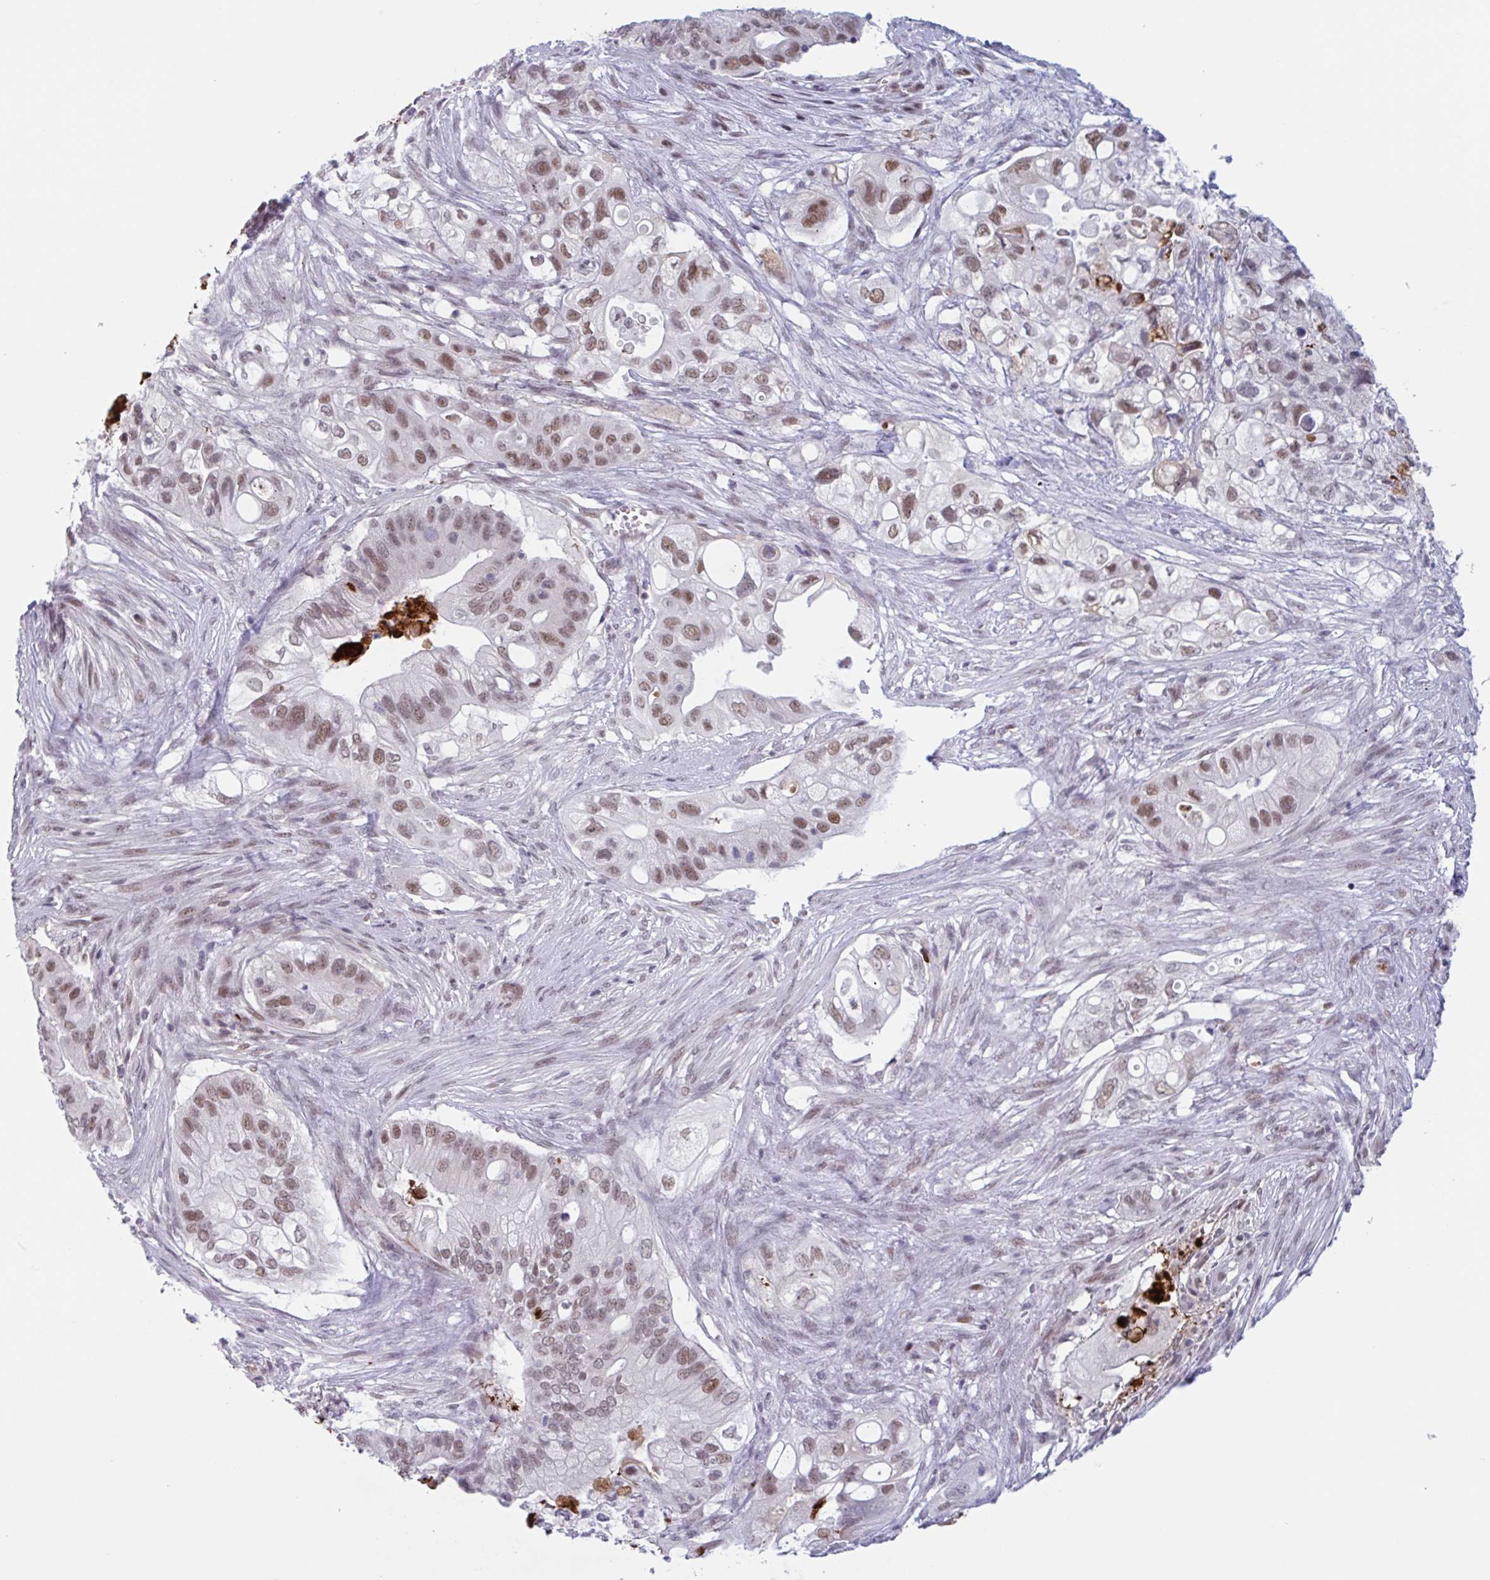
{"staining": {"intensity": "moderate", "quantity": ">75%", "location": "nuclear"}, "tissue": "pancreatic cancer", "cell_type": "Tumor cells", "image_type": "cancer", "snomed": [{"axis": "morphology", "description": "Adenocarcinoma, NOS"}, {"axis": "topography", "description": "Pancreas"}], "caption": "Brown immunohistochemical staining in pancreatic cancer (adenocarcinoma) displays moderate nuclear positivity in about >75% of tumor cells. The staining was performed using DAB to visualize the protein expression in brown, while the nuclei were stained in blue with hematoxylin (Magnification: 20x).", "gene": "PLG", "patient": {"sex": "female", "age": 72}}